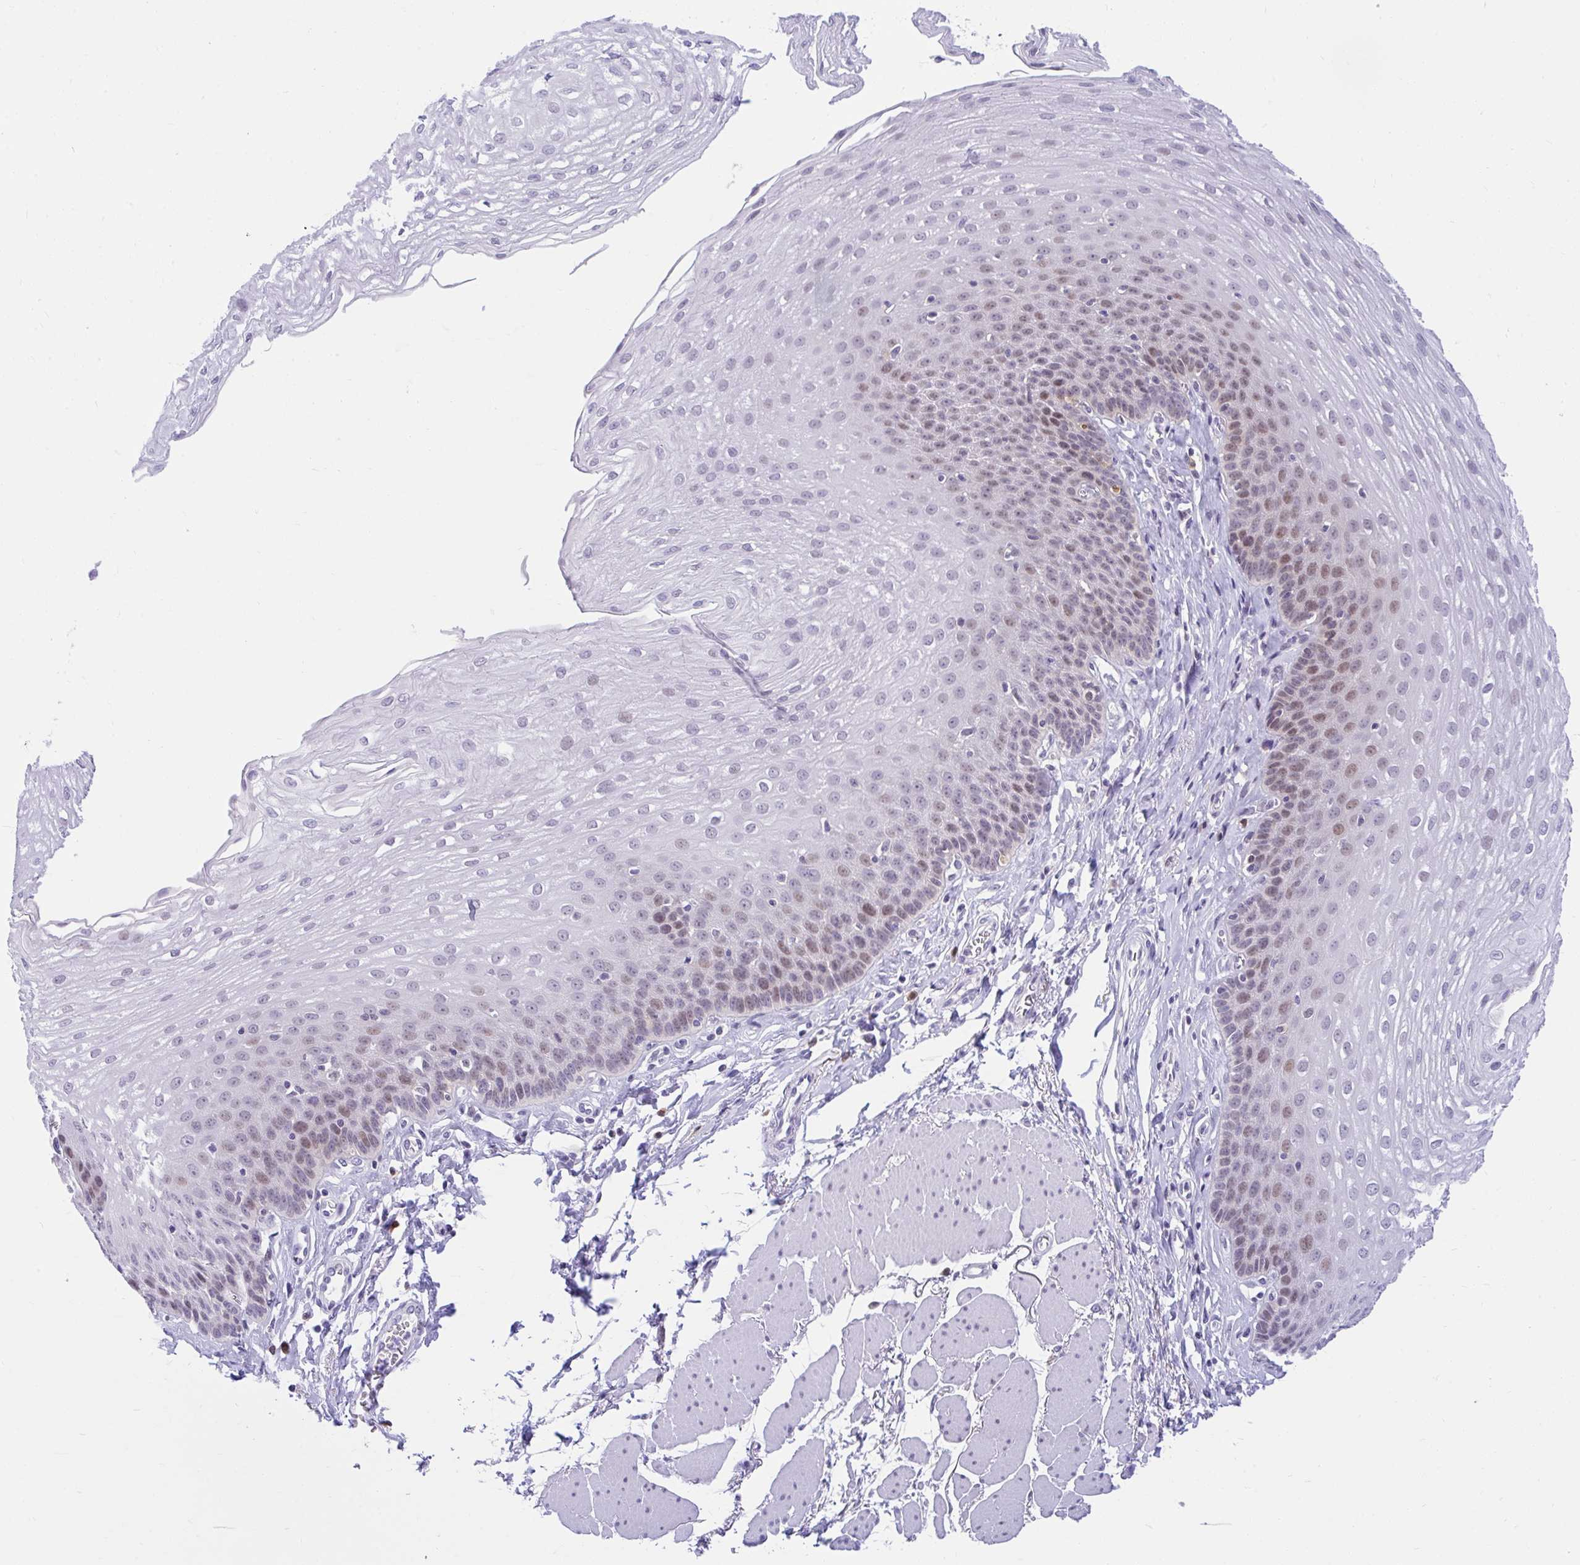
{"staining": {"intensity": "weak", "quantity": "25%-75%", "location": "nuclear"}, "tissue": "esophagus", "cell_type": "Squamous epithelial cells", "image_type": "normal", "snomed": [{"axis": "morphology", "description": "Normal tissue, NOS"}, {"axis": "topography", "description": "Esophagus"}], "caption": "Normal esophagus displays weak nuclear staining in about 25%-75% of squamous epithelial cells, visualized by immunohistochemistry.", "gene": "GLB1L2", "patient": {"sex": "female", "age": 81}}